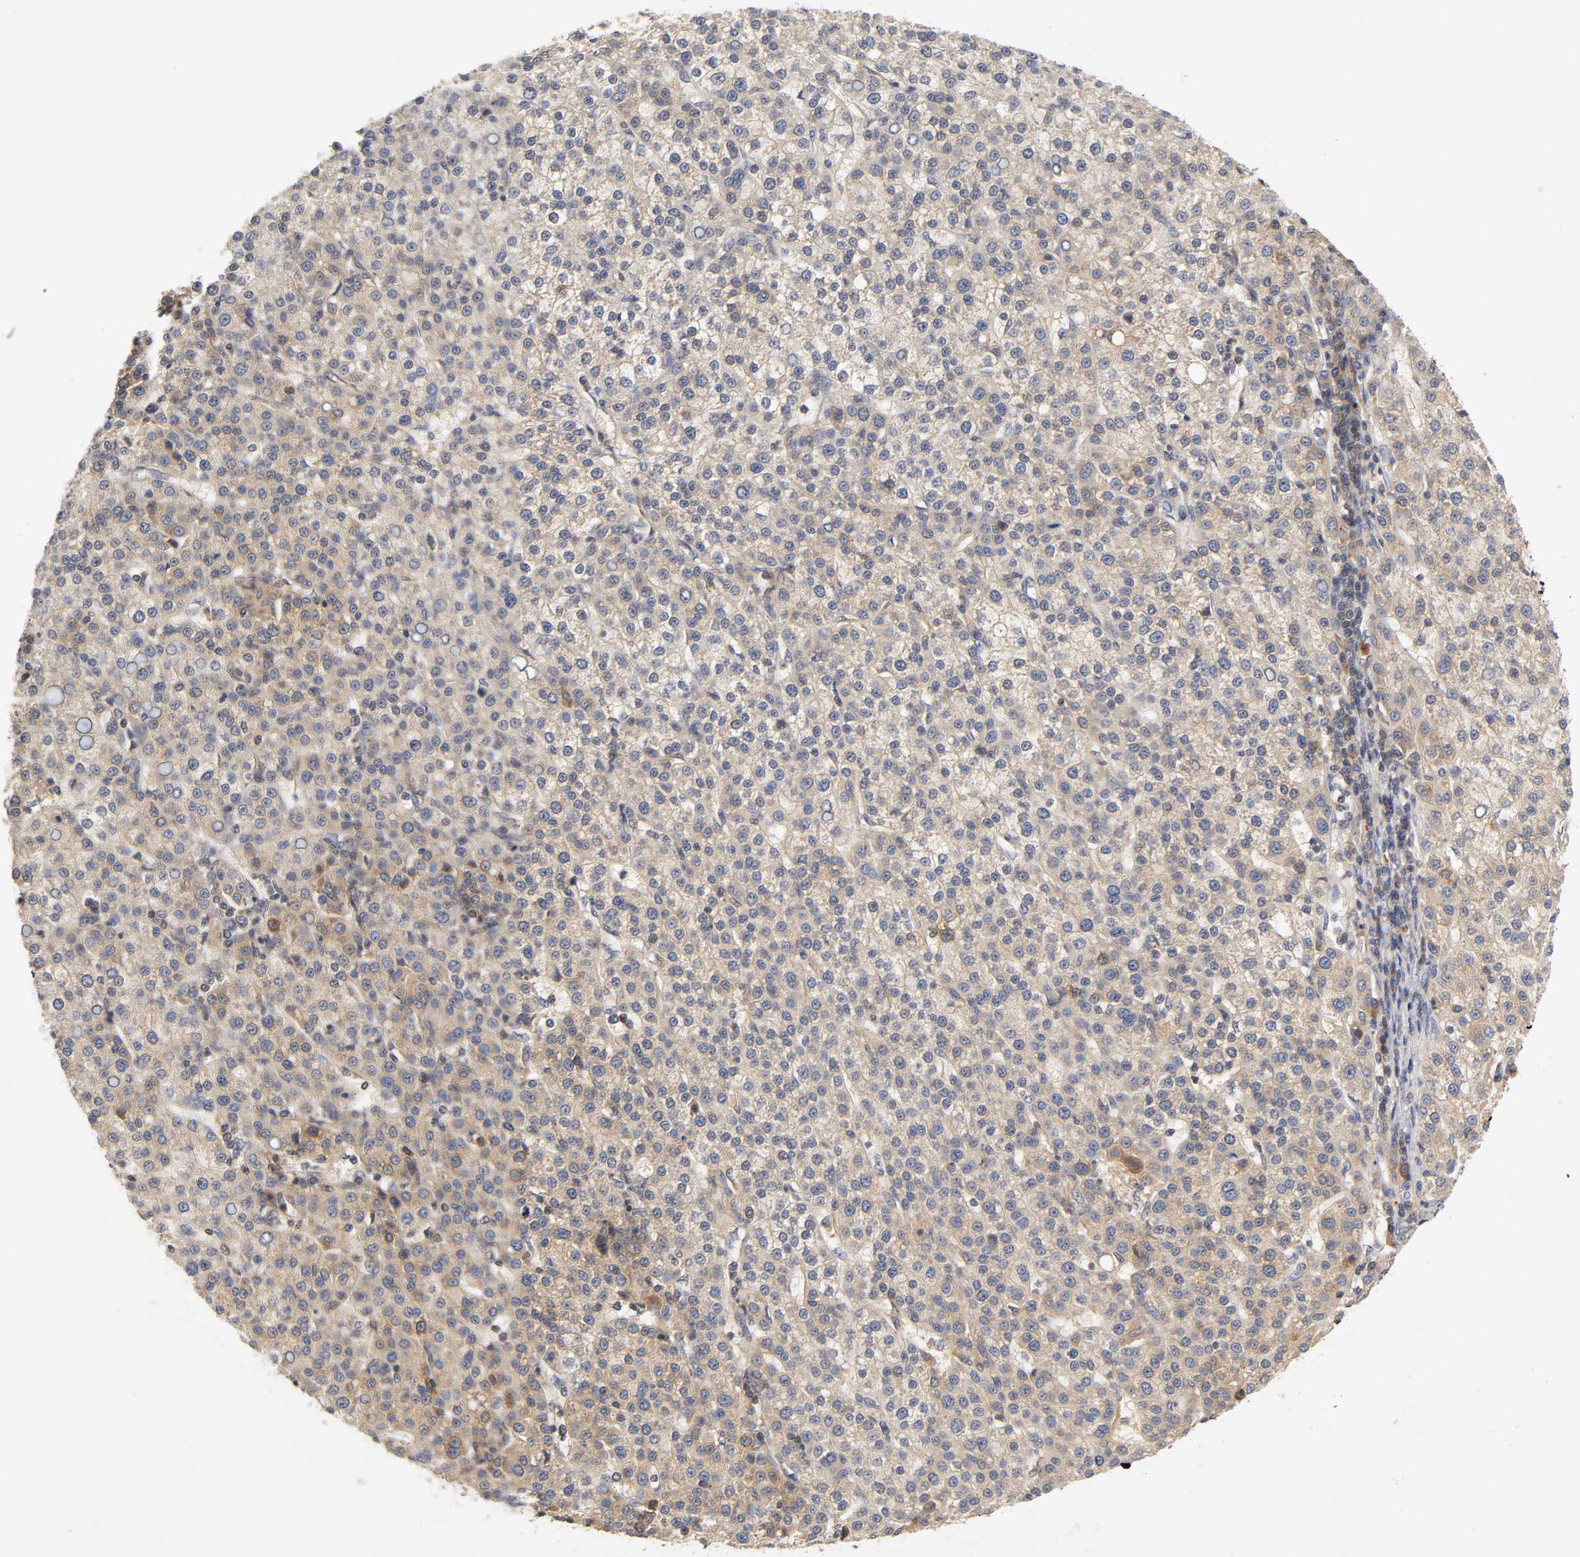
{"staining": {"intensity": "weak", "quantity": ">75%", "location": "cytoplasmic/membranous"}, "tissue": "liver cancer", "cell_type": "Tumor cells", "image_type": "cancer", "snomed": [{"axis": "morphology", "description": "Carcinoma, Hepatocellular, NOS"}, {"axis": "topography", "description": "Liver"}], "caption": "DAB (3,3'-diaminobenzidine) immunohistochemical staining of liver hepatocellular carcinoma shows weak cytoplasmic/membranous protein positivity in approximately >75% of tumor cells. (Stains: DAB in brown, nuclei in blue, Microscopy: brightfield microscopy at high magnification).", "gene": "RHOA", "patient": {"sex": "female", "age": 58}}